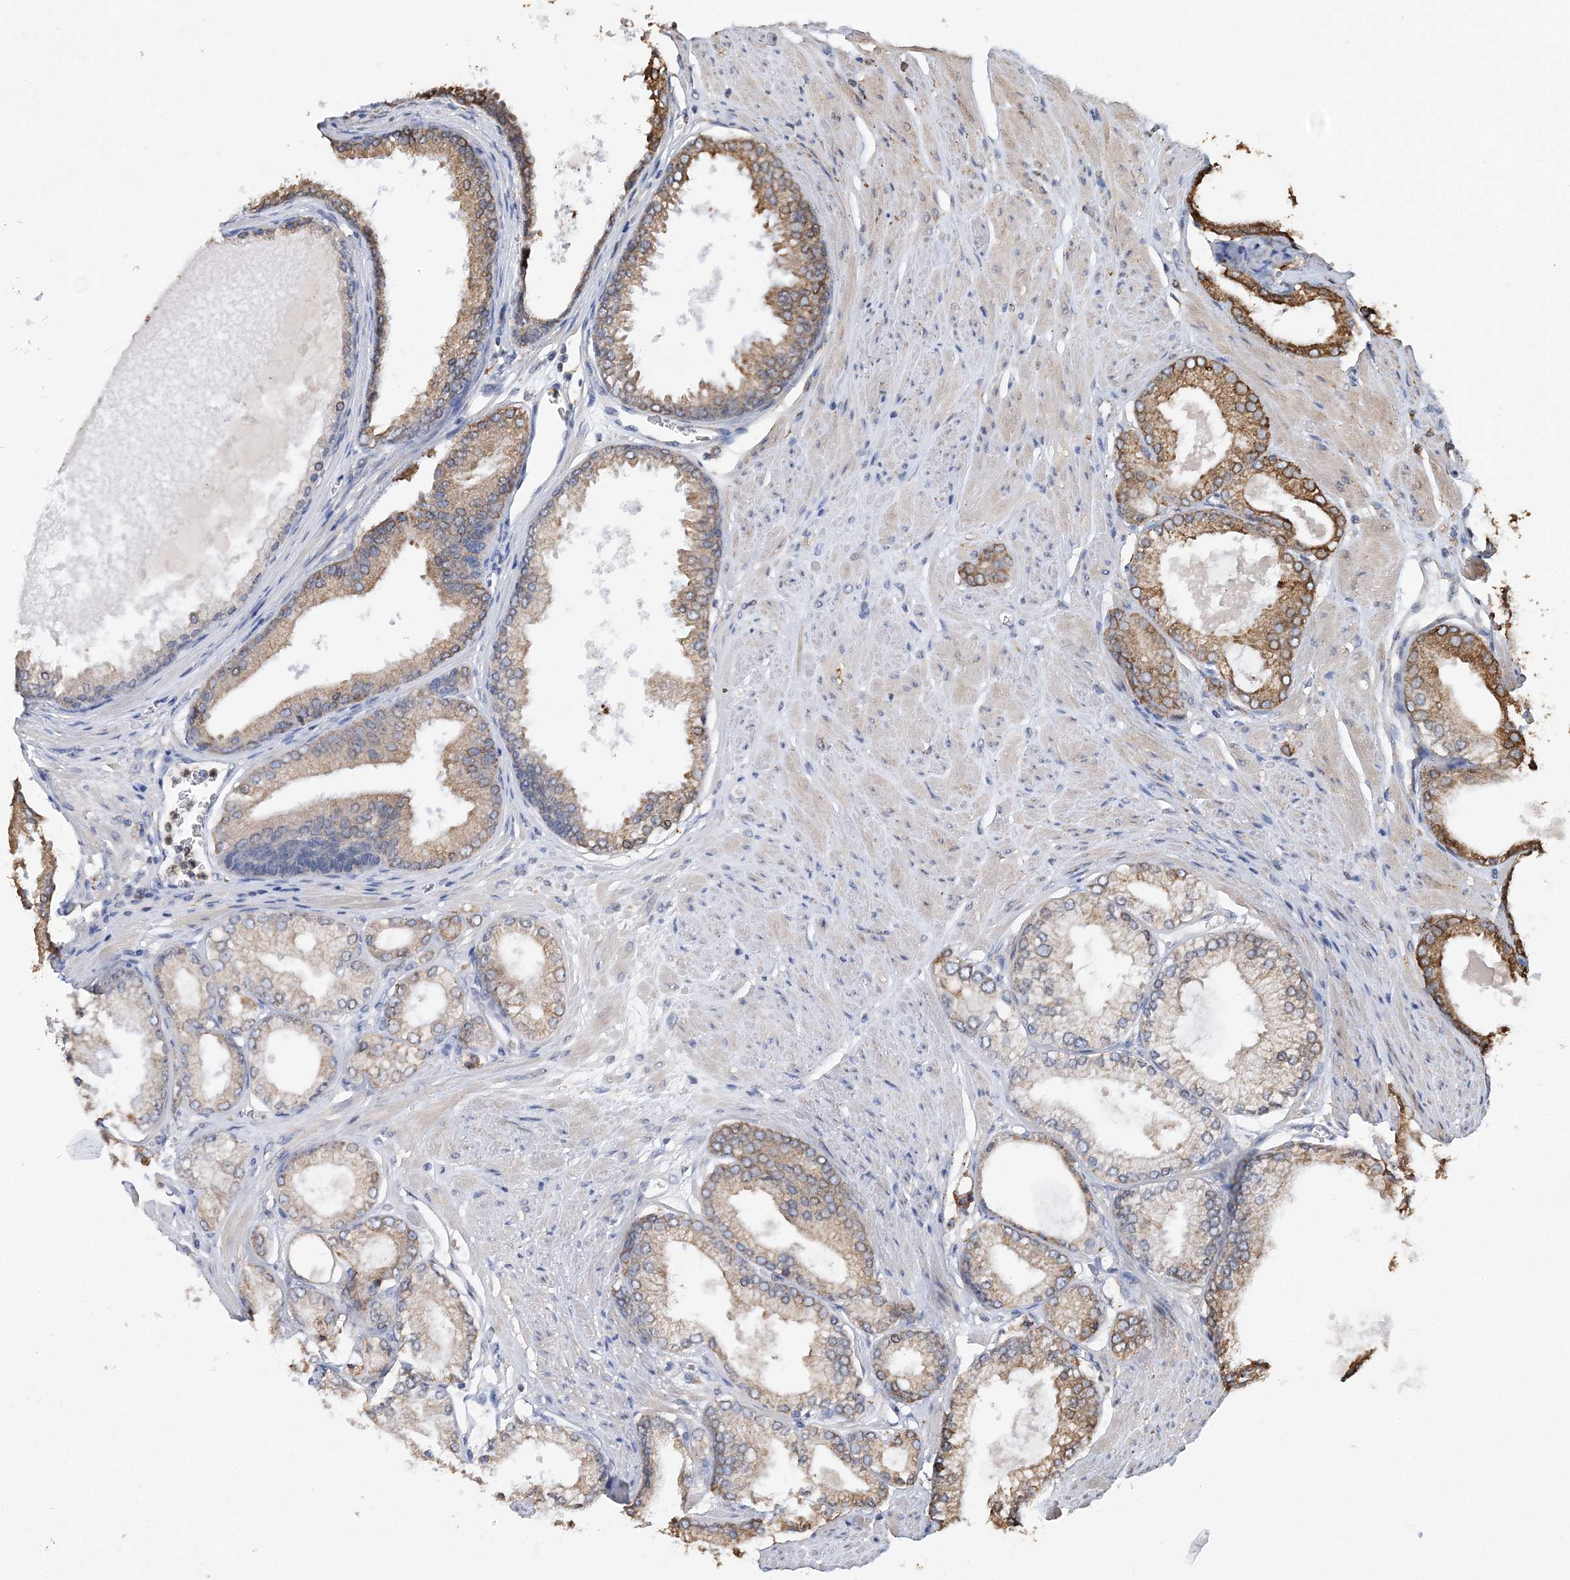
{"staining": {"intensity": "moderate", "quantity": "<25%", "location": "cytoplasmic/membranous"}, "tissue": "prostate cancer", "cell_type": "Tumor cells", "image_type": "cancer", "snomed": [{"axis": "morphology", "description": "Adenocarcinoma, High grade"}, {"axis": "topography", "description": "Prostate"}], "caption": "Approximately <25% of tumor cells in prostate cancer exhibit moderate cytoplasmic/membranous protein positivity as visualized by brown immunohistochemical staining.", "gene": "WDR12", "patient": {"sex": "male", "age": 61}}